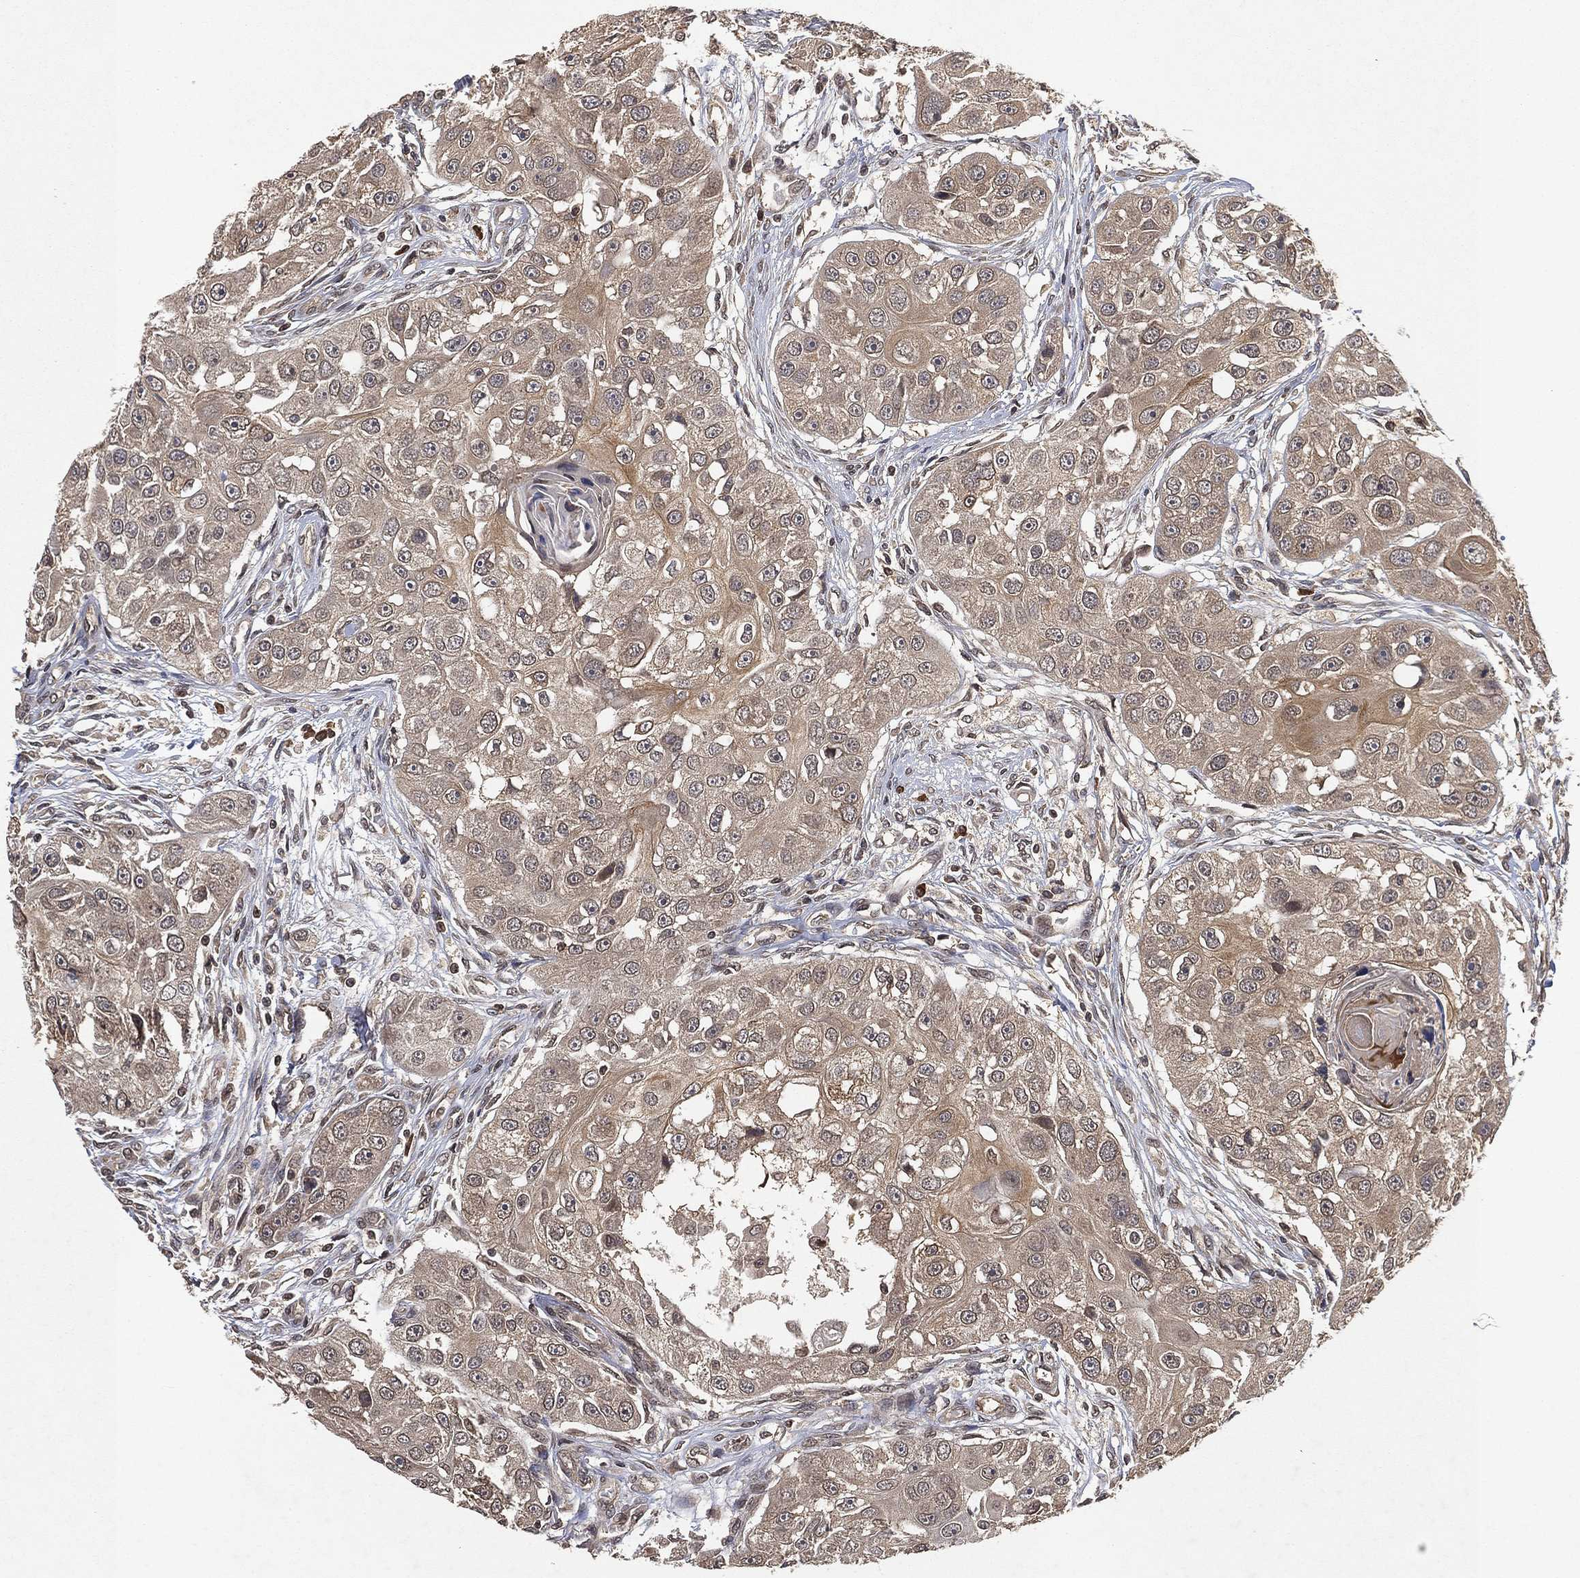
{"staining": {"intensity": "weak", "quantity": ">75%", "location": "cytoplasmic/membranous"}, "tissue": "head and neck cancer", "cell_type": "Tumor cells", "image_type": "cancer", "snomed": [{"axis": "morphology", "description": "Squamous cell carcinoma, NOS"}, {"axis": "topography", "description": "Head-Neck"}], "caption": "Immunohistochemical staining of head and neck squamous cell carcinoma displays low levels of weak cytoplasmic/membranous expression in about >75% of tumor cells.", "gene": "UBA5", "patient": {"sex": "male", "age": 51}}